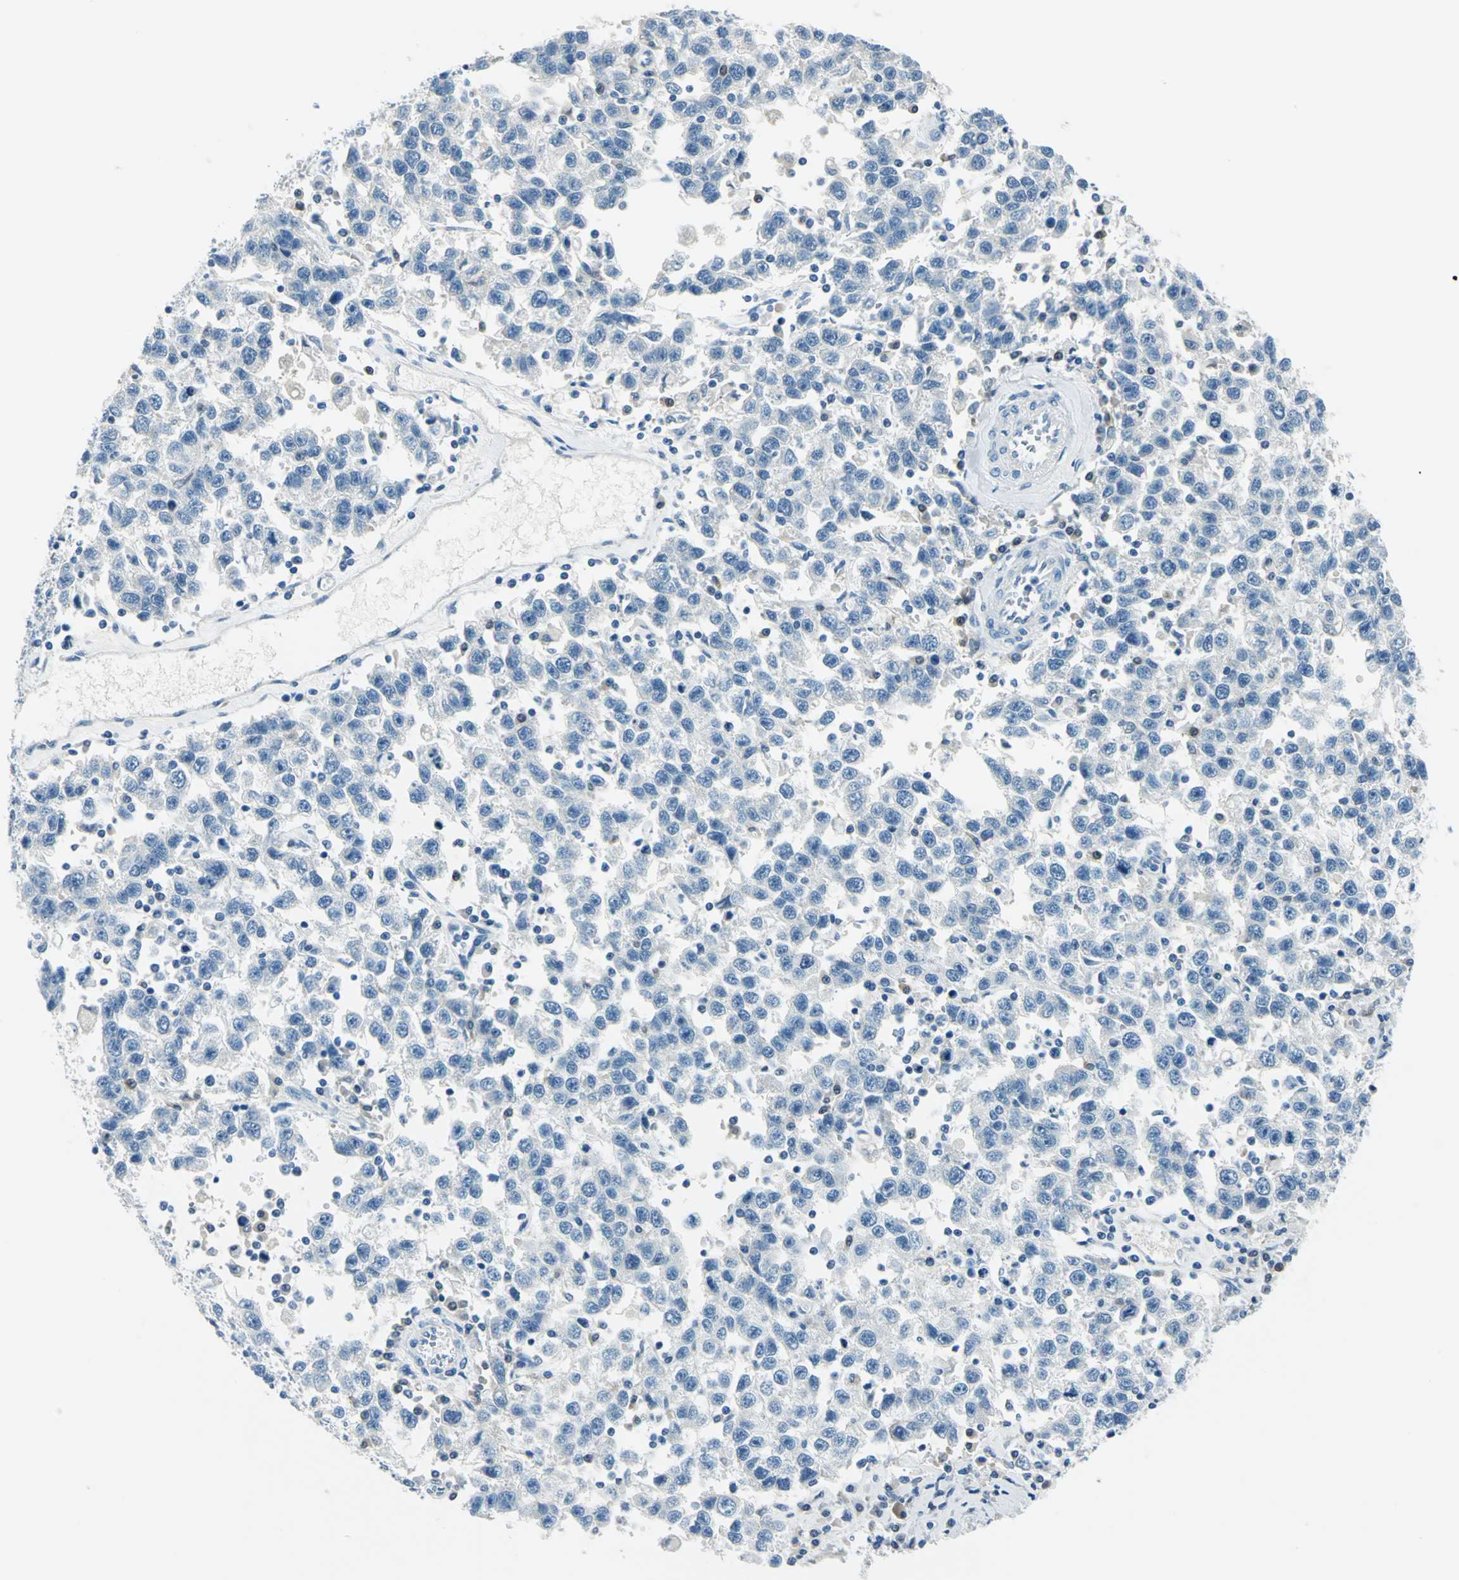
{"staining": {"intensity": "negative", "quantity": "none", "location": "none"}, "tissue": "testis cancer", "cell_type": "Tumor cells", "image_type": "cancer", "snomed": [{"axis": "morphology", "description": "Seminoma, NOS"}, {"axis": "topography", "description": "Testis"}], "caption": "High power microscopy micrograph of an IHC image of seminoma (testis), revealing no significant staining in tumor cells.", "gene": "AKR1A1", "patient": {"sex": "male", "age": 41}}